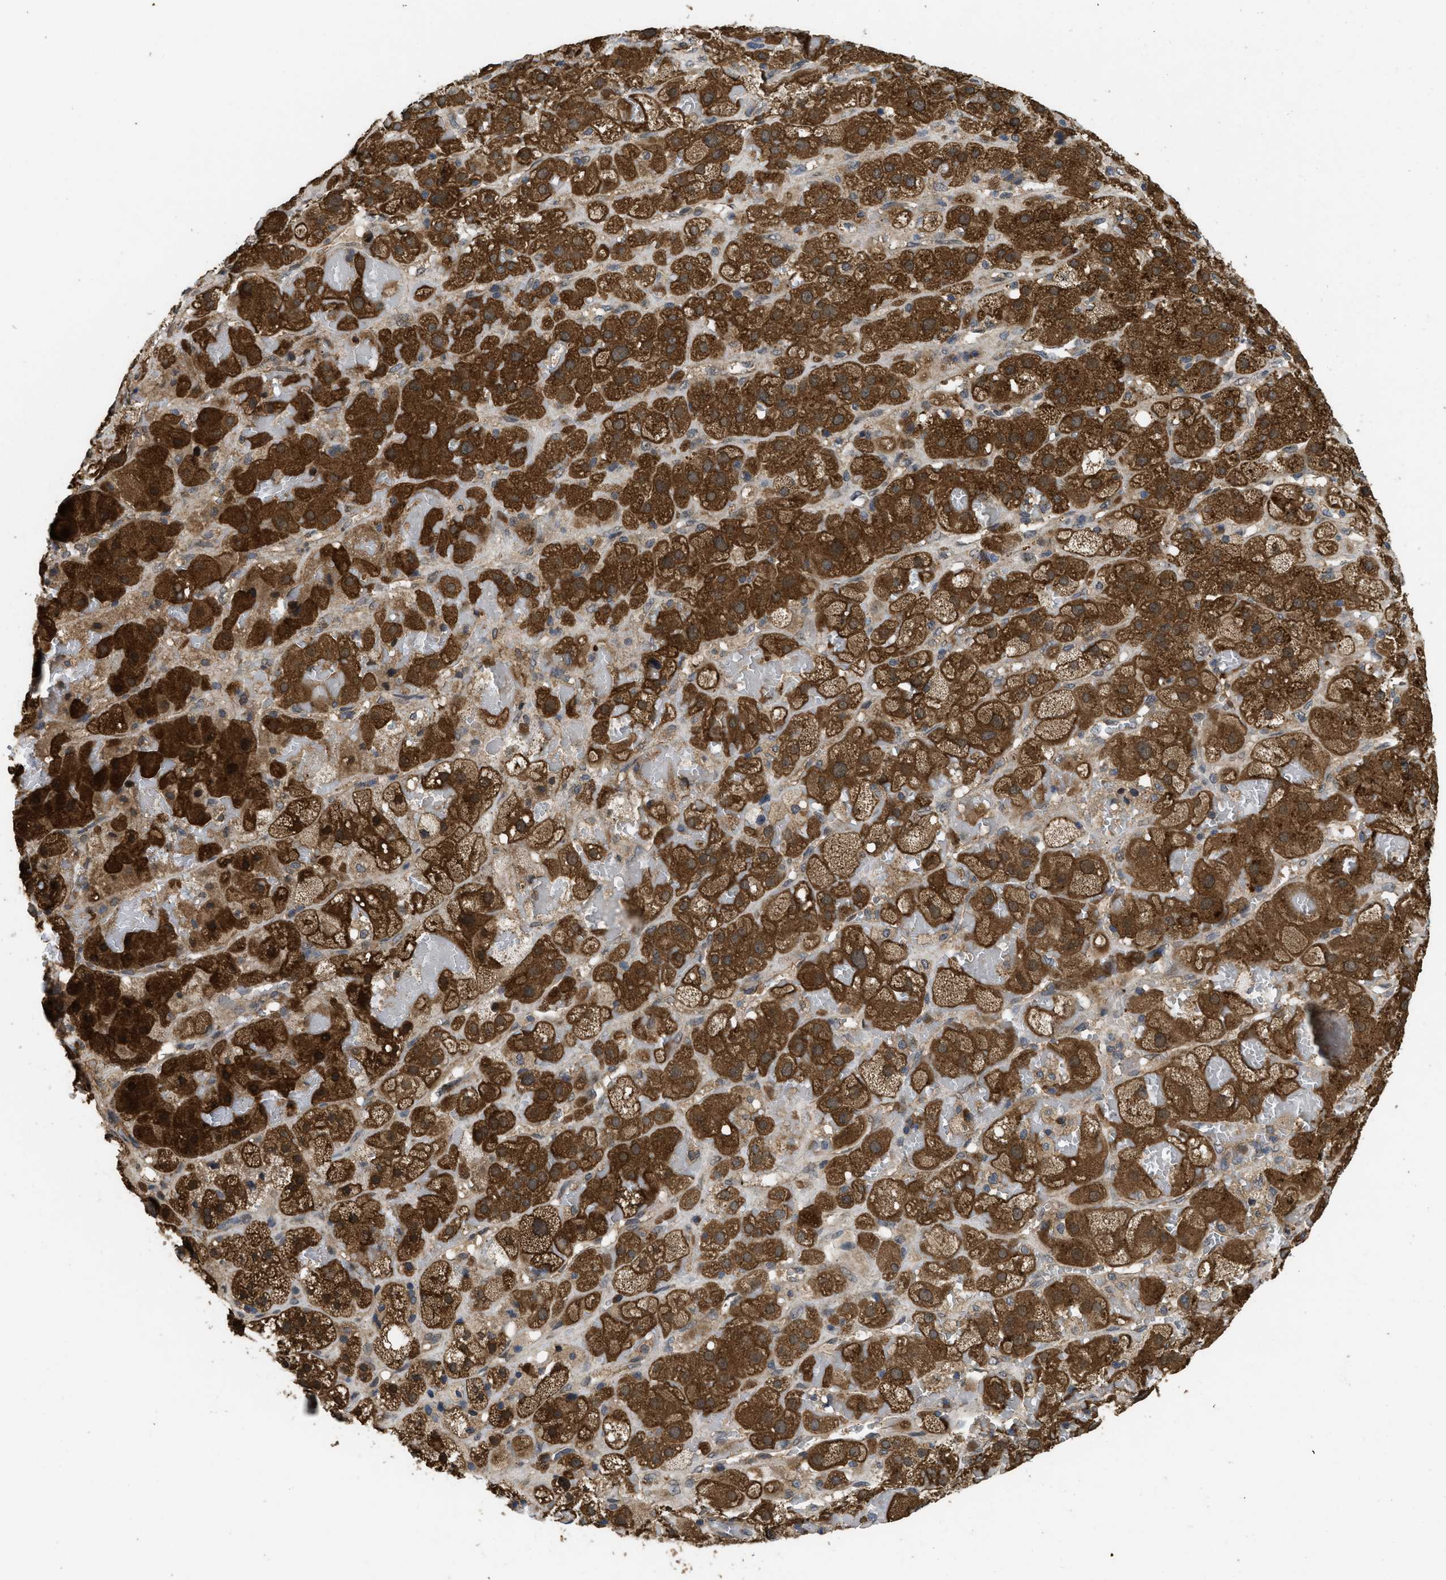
{"staining": {"intensity": "strong", "quantity": ">75%", "location": "cytoplasmic/membranous"}, "tissue": "adrenal gland", "cell_type": "Glandular cells", "image_type": "normal", "snomed": [{"axis": "morphology", "description": "Normal tissue, NOS"}, {"axis": "topography", "description": "Adrenal gland"}], "caption": "This is an image of IHC staining of benign adrenal gland, which shows strong positivity in the cytoplasmic/membranous of glandular cells.", "gene": "FZD6", "patient": {"sex": "female", "age": 47}}